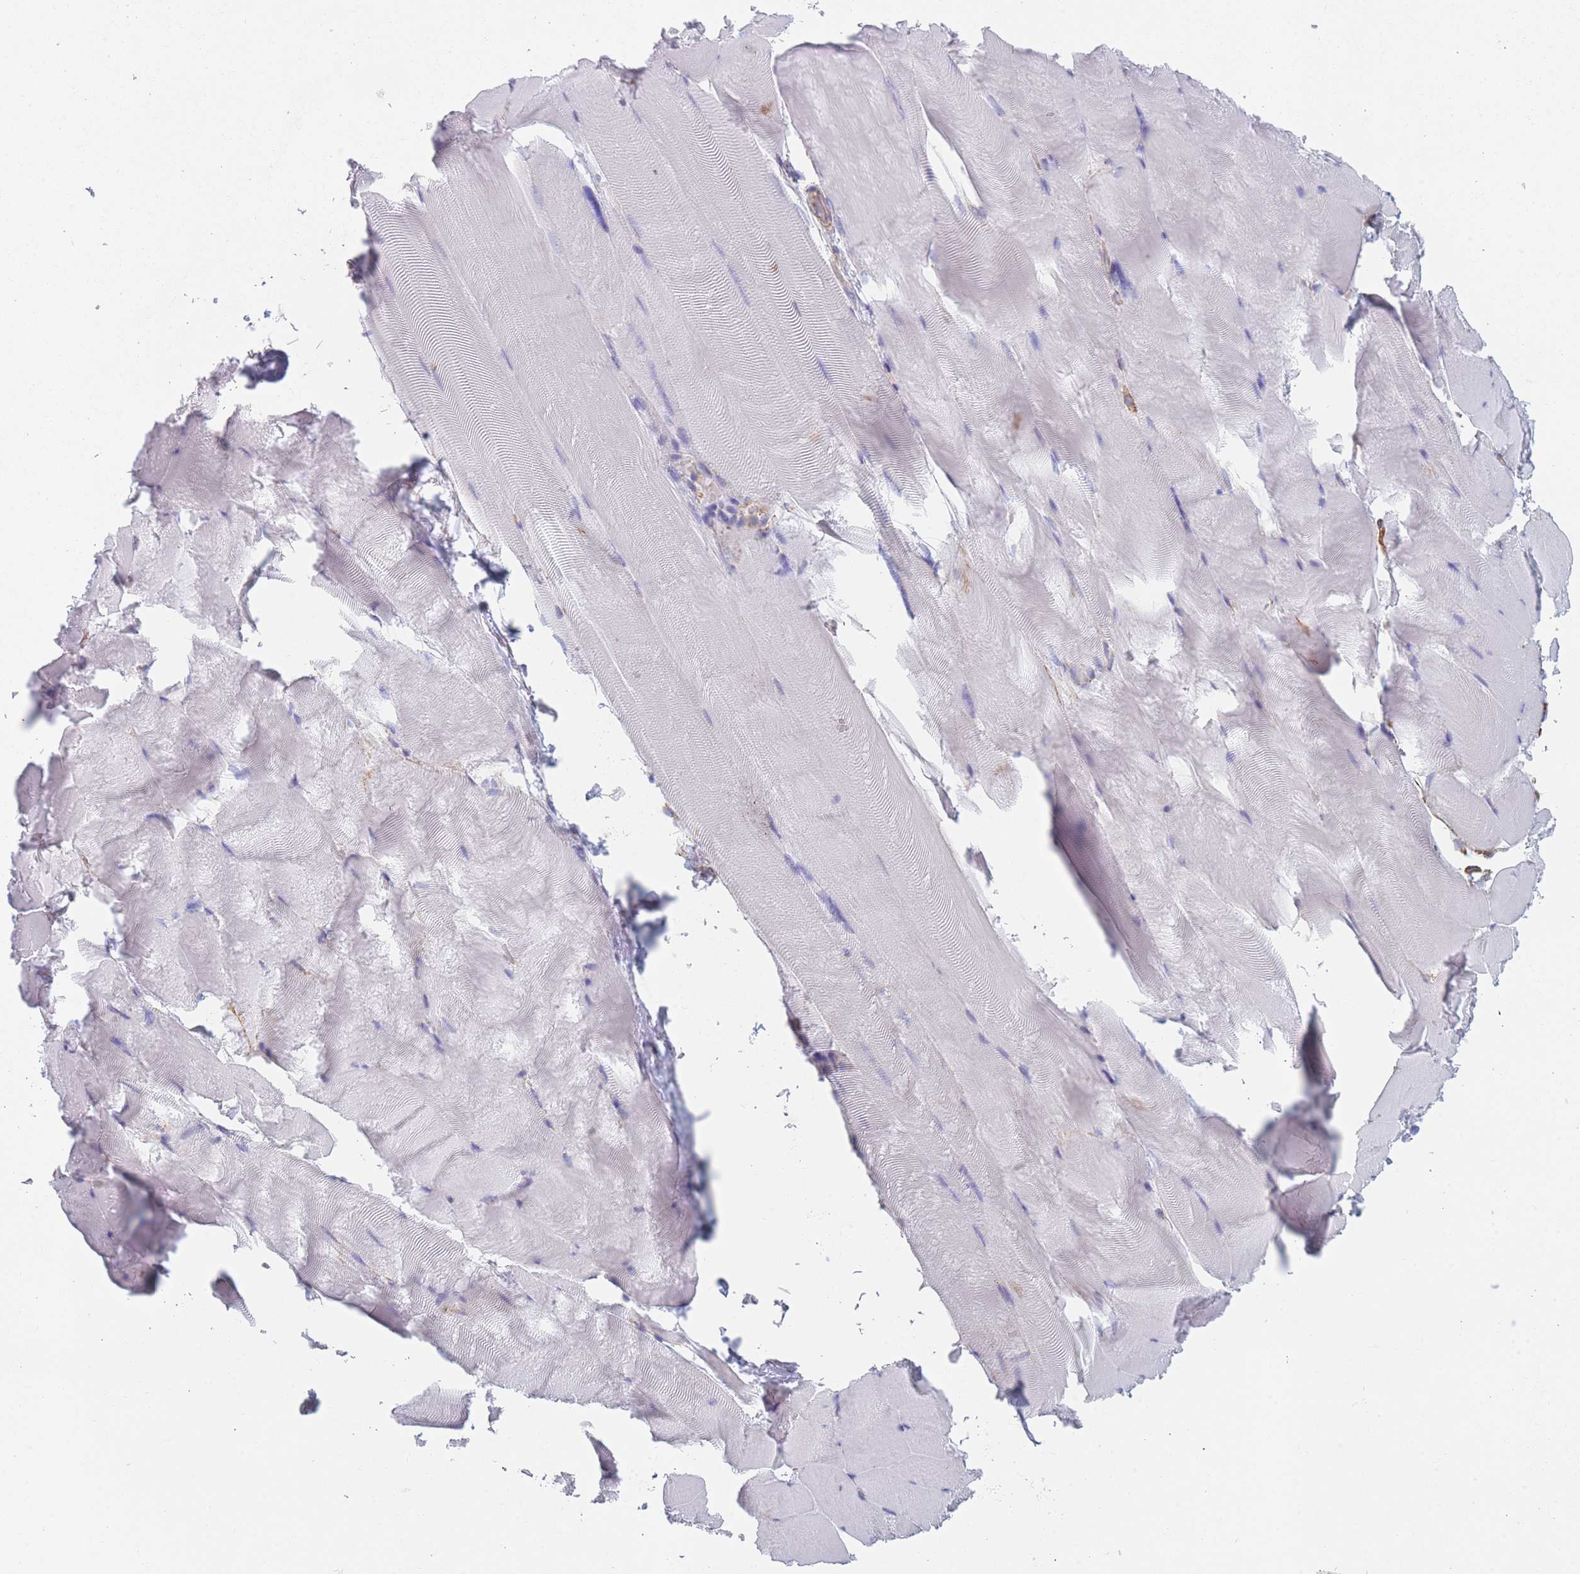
{"staining": {"intensity": "negative", "quantity": "none", "location": "none"}, "tissue": "skeletal muscle", "cell_type": "Myocytes", "image_type": "normal", "snomed": [{"axis": "morphology", "description": "Normal tissue, NOS"}, {"axis": "topography", "description": "Skeletal muscle"}], "caption": "The image reveals no staining of myocytes in normal skeletal muscle.", "gene": "OR7C2", "patient": {"sex": "female", "age": 64}}